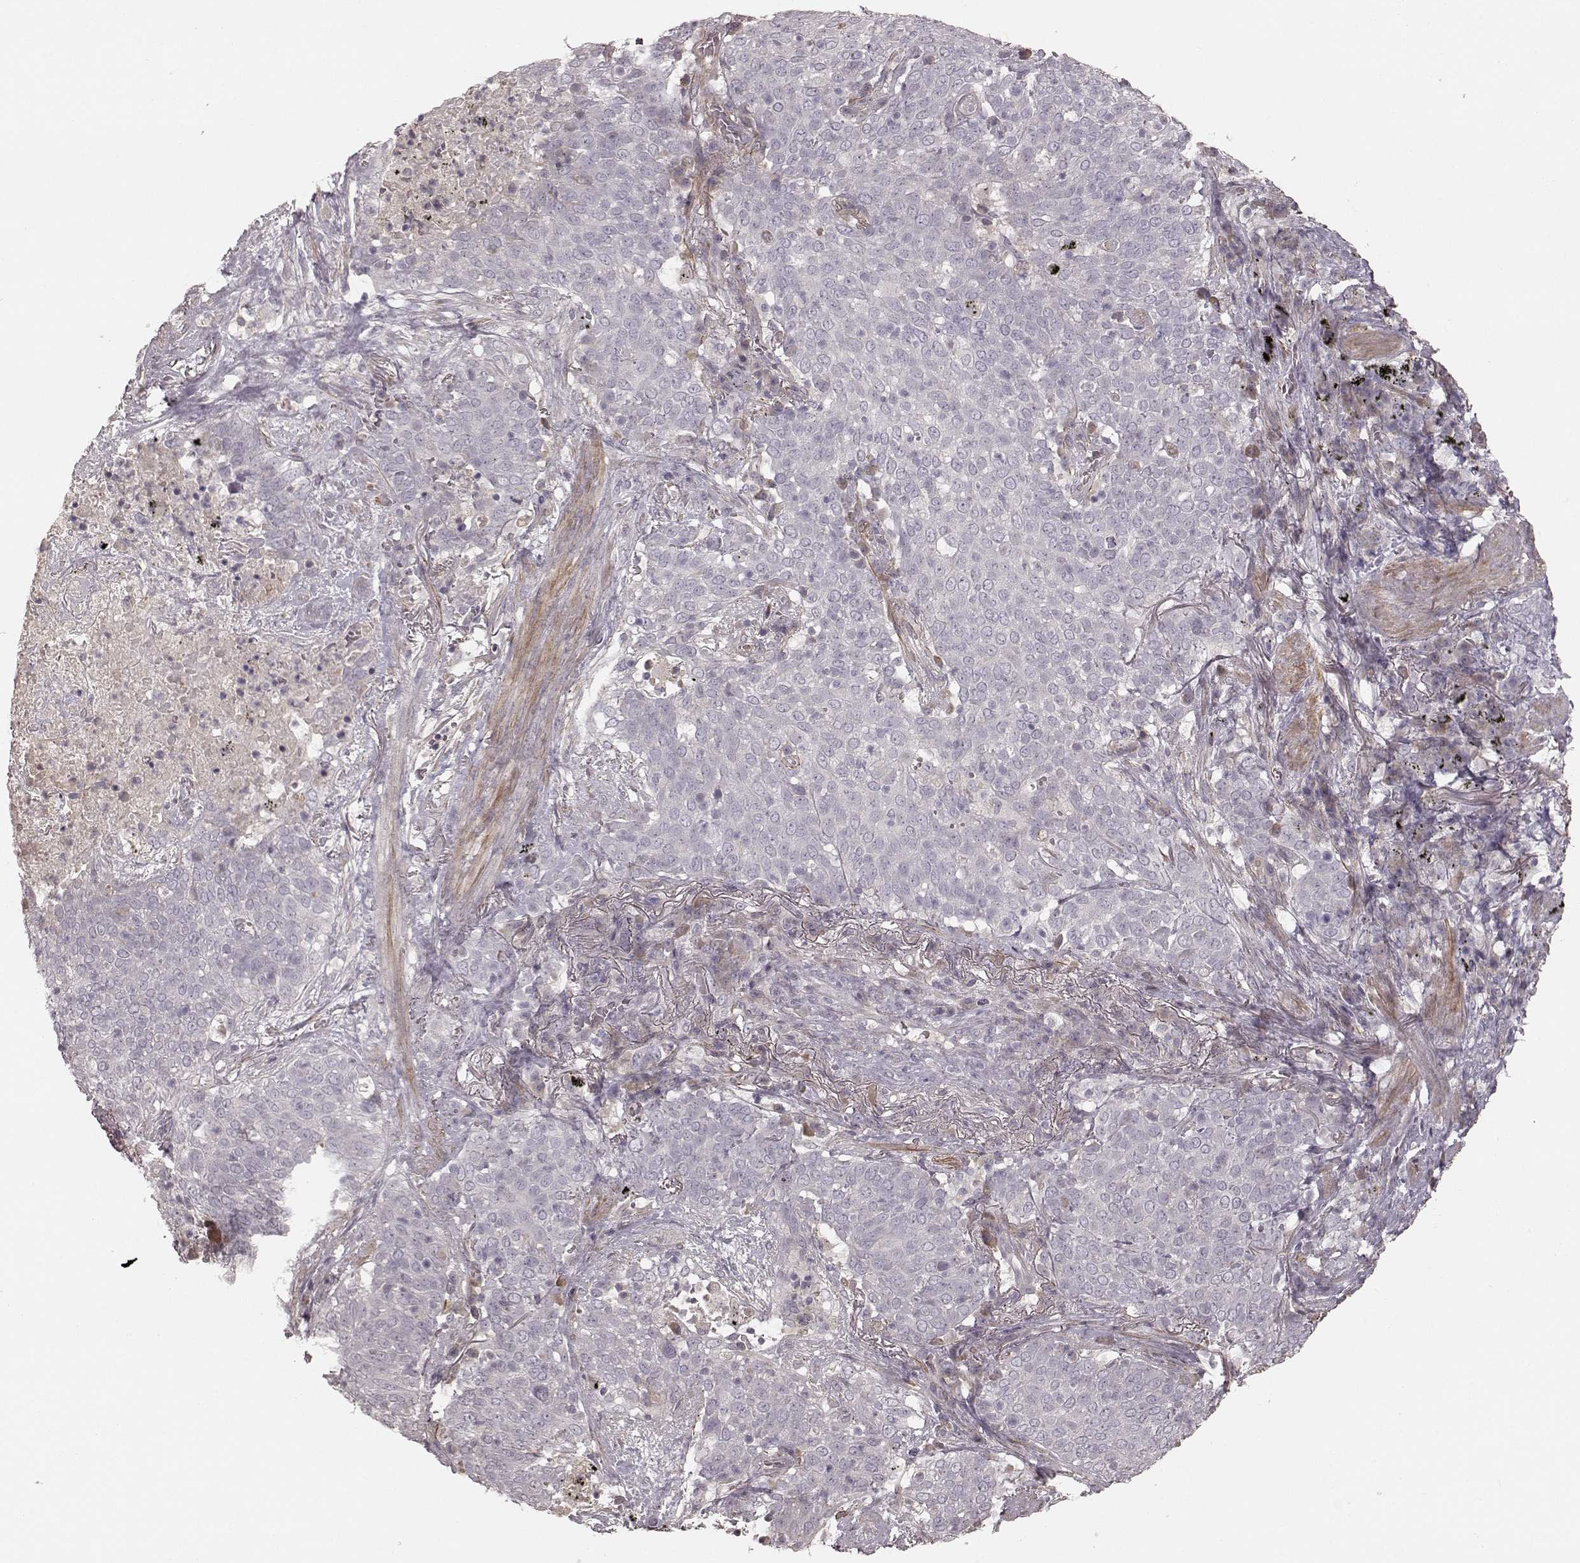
{"staining": {"intensity": "negative", "quantity": "none", "location": "none"}, "tissue": "lung cancer", "cell_type": "Tumor cells", "image_type": "cancer", "snomed": [{"axis": "morphology", "description": "Squamous cell carcinoma, NOS"}, {"axis": "topography", "description": "Lung"}], "caption": "DAB immunohistochemical staining of squamous cell carcinoma (lung) displays no significant staining in tumor cells.", "gene": "KCNJ9", "patient": {"sex": "male", "age": 82}}